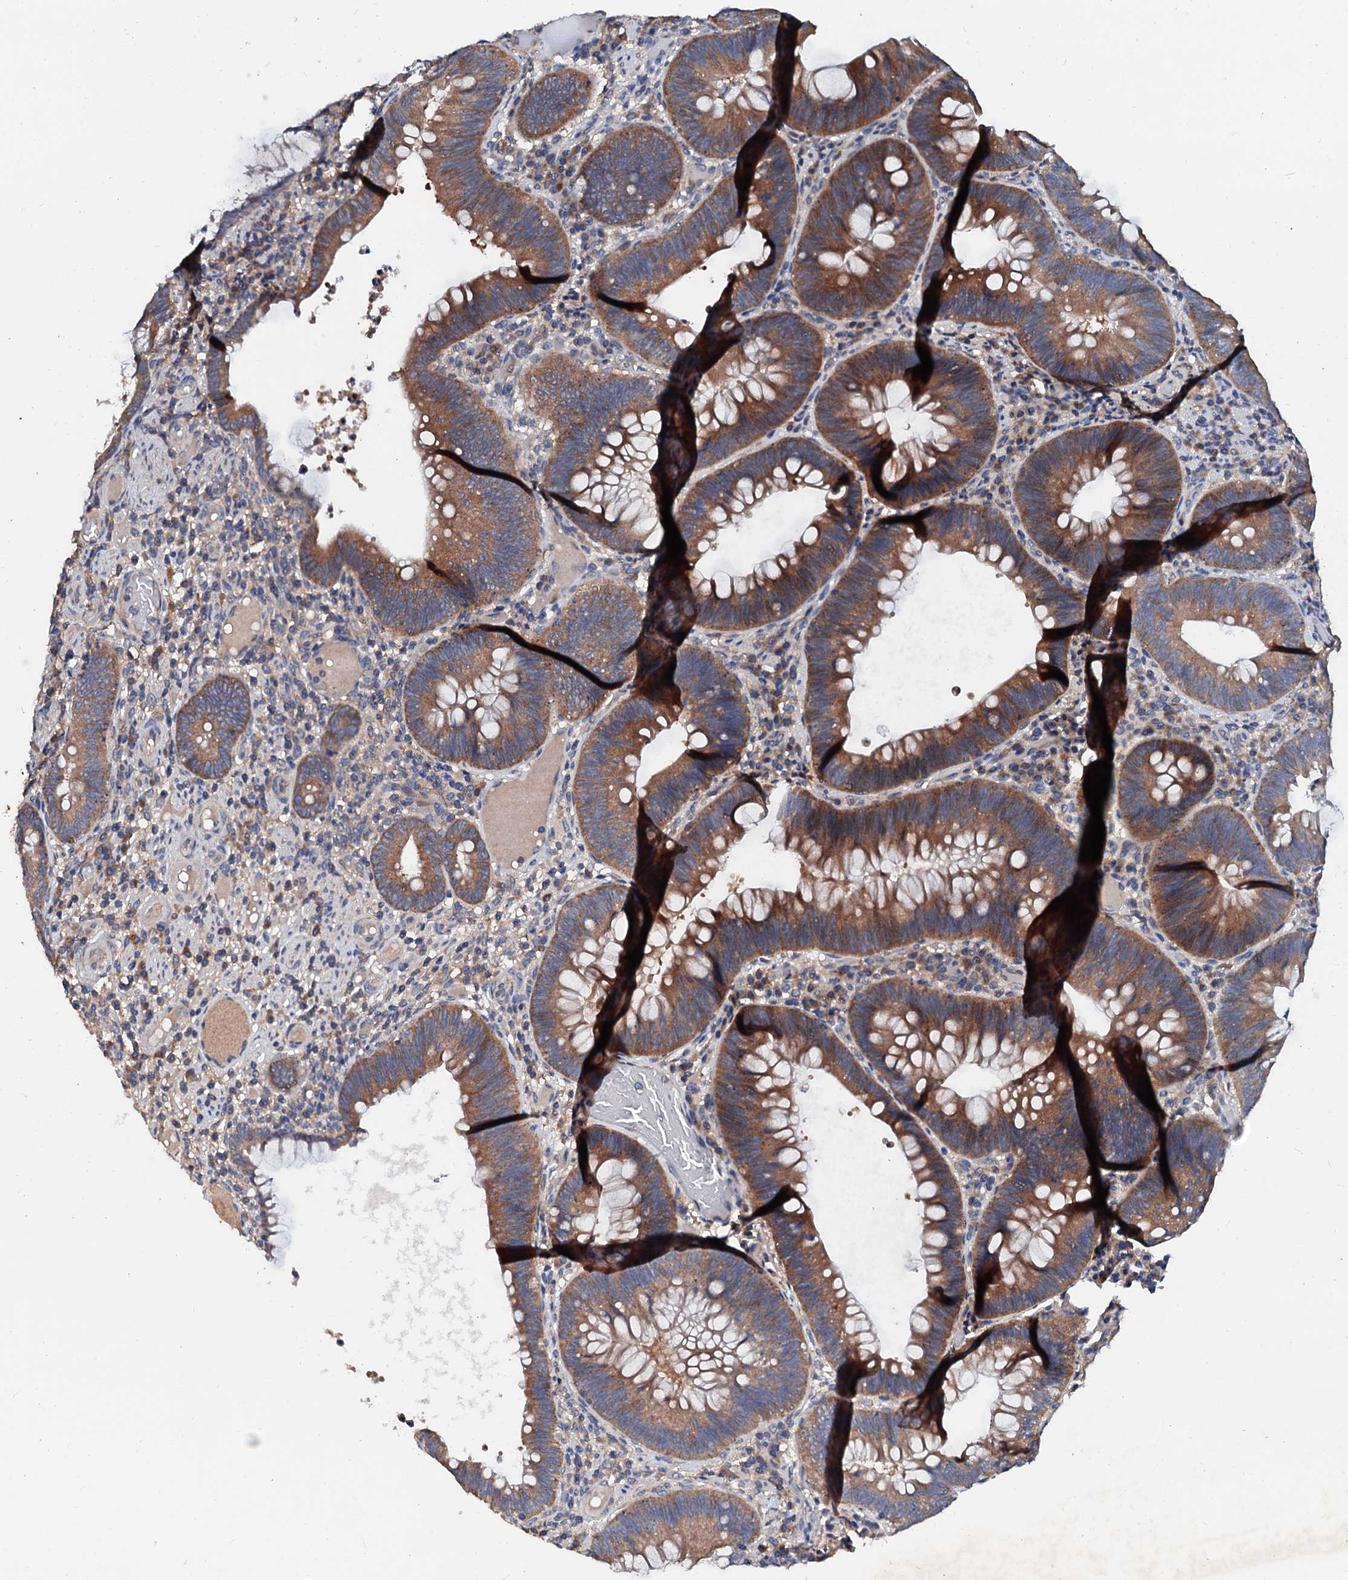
{"staining": {"intensity": "moderate", "quantity": ">75%", "location": "cytoplasmic/membranous"}, "tissue": "colorectal cancer", "cell_type": "Tumor cells", "image_type": "cancer", "snomed": [{"axis": "morphology", "description": "Adenocarcinoma, NOS"}, {"axis": "topography", "description": "Rectum"}], "caption": "Protein expression analysis of colorectal adenocarcinoma displays moderate cytoplasmic/membranous positivity in approximately >75% of tumor cells.", "gene": "EXTL1", "patient": {"sex": "female", "age": 75}}